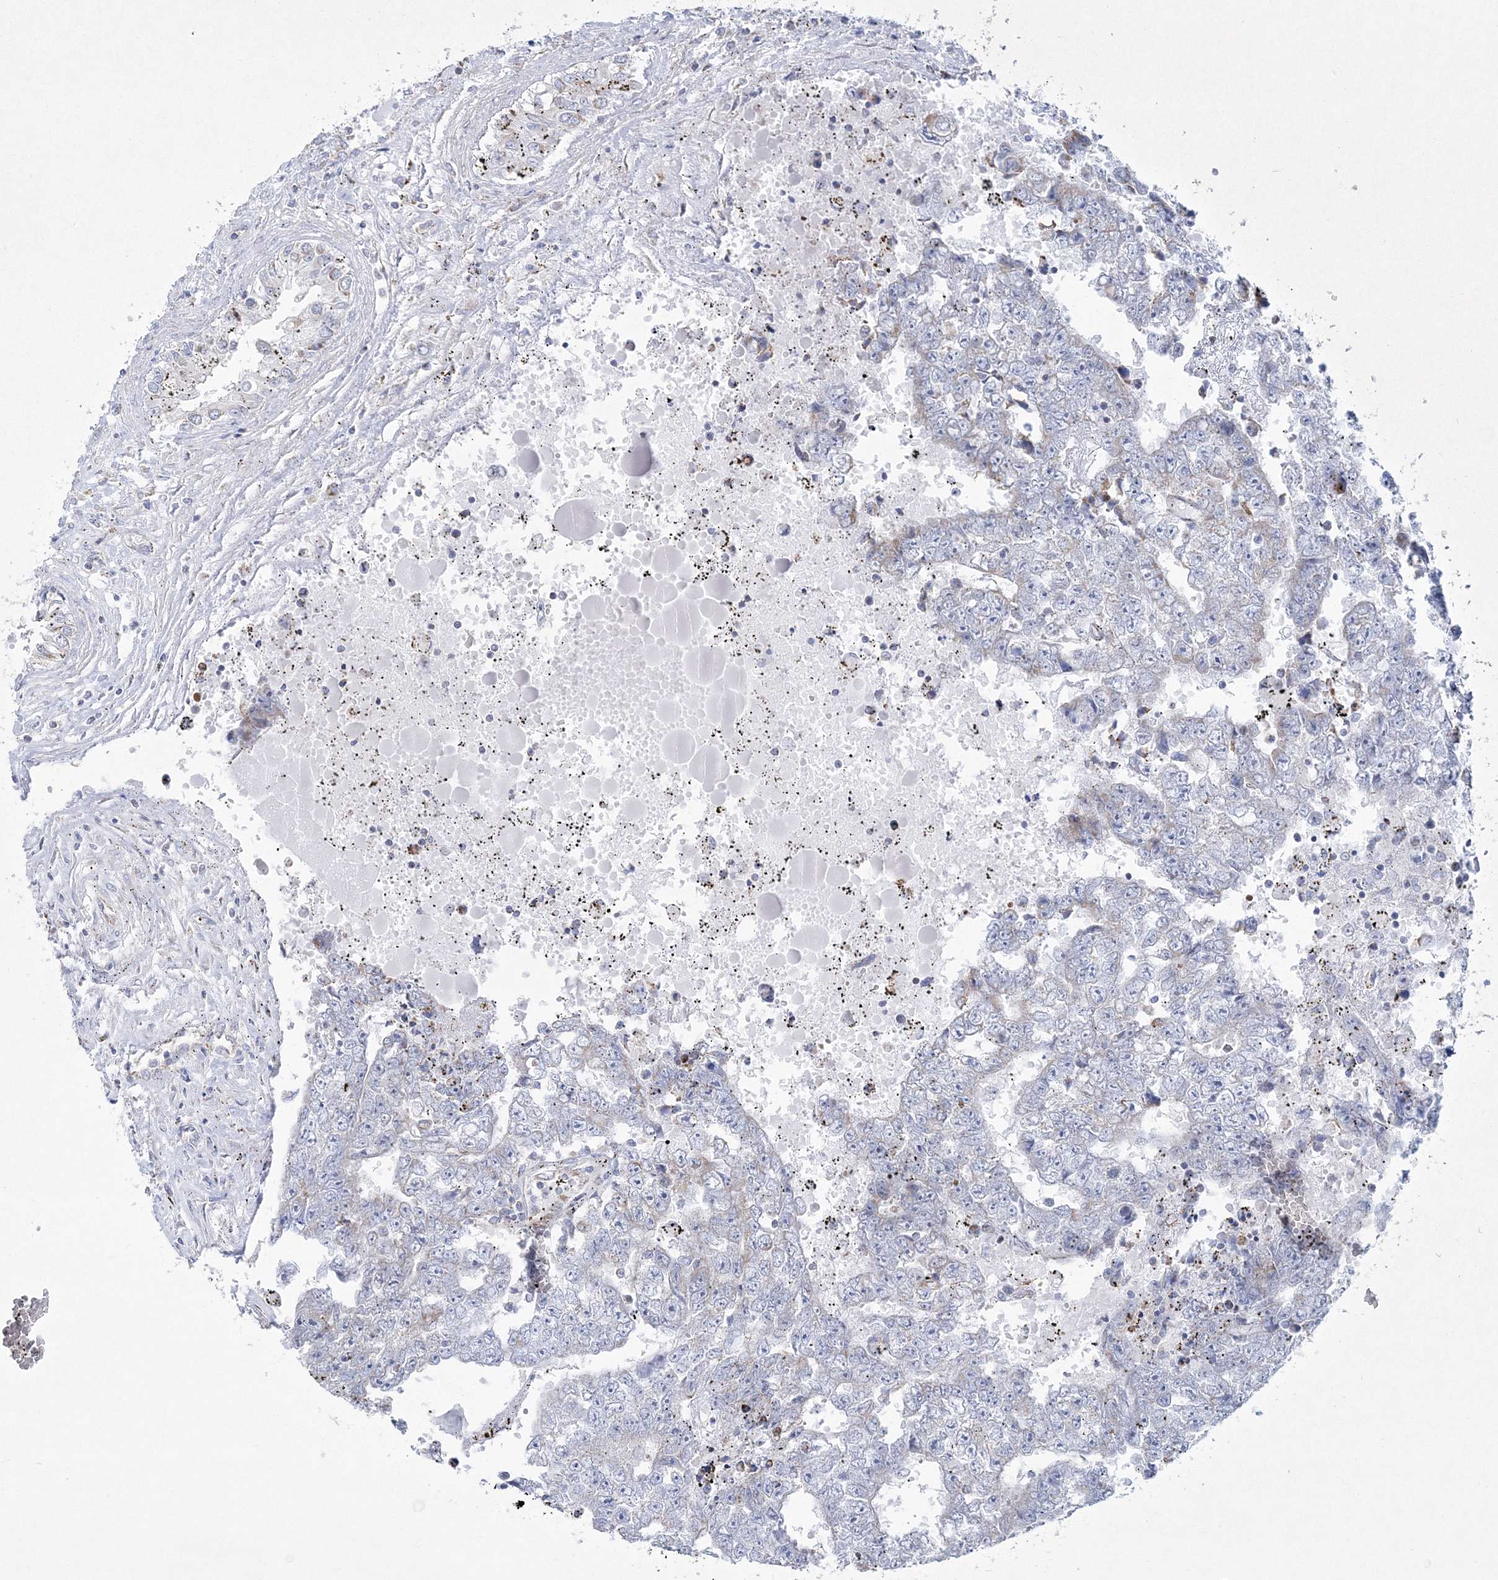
{"staining": {"intensity": "weak", "quantity": "<25%", "location": "cytoplasmic/membranous"}, "tissue": "testis cancer", "cell_type": "Tumor cells", "image_type": "cancer", "snomed": [{"axis": "morphology", "description": "Carcinoma, Embryonal, NOS"}, {"axis": "topography", "description": "Testis"}], "caption": "This histopathology image is of testis cancer stained with IHC to label a protein in brown with the nuclei are counter-stained blue. There is no expression in tumor cells.", "gene": "HIBCH", "patient": {"sex": "male", "age": 25}}